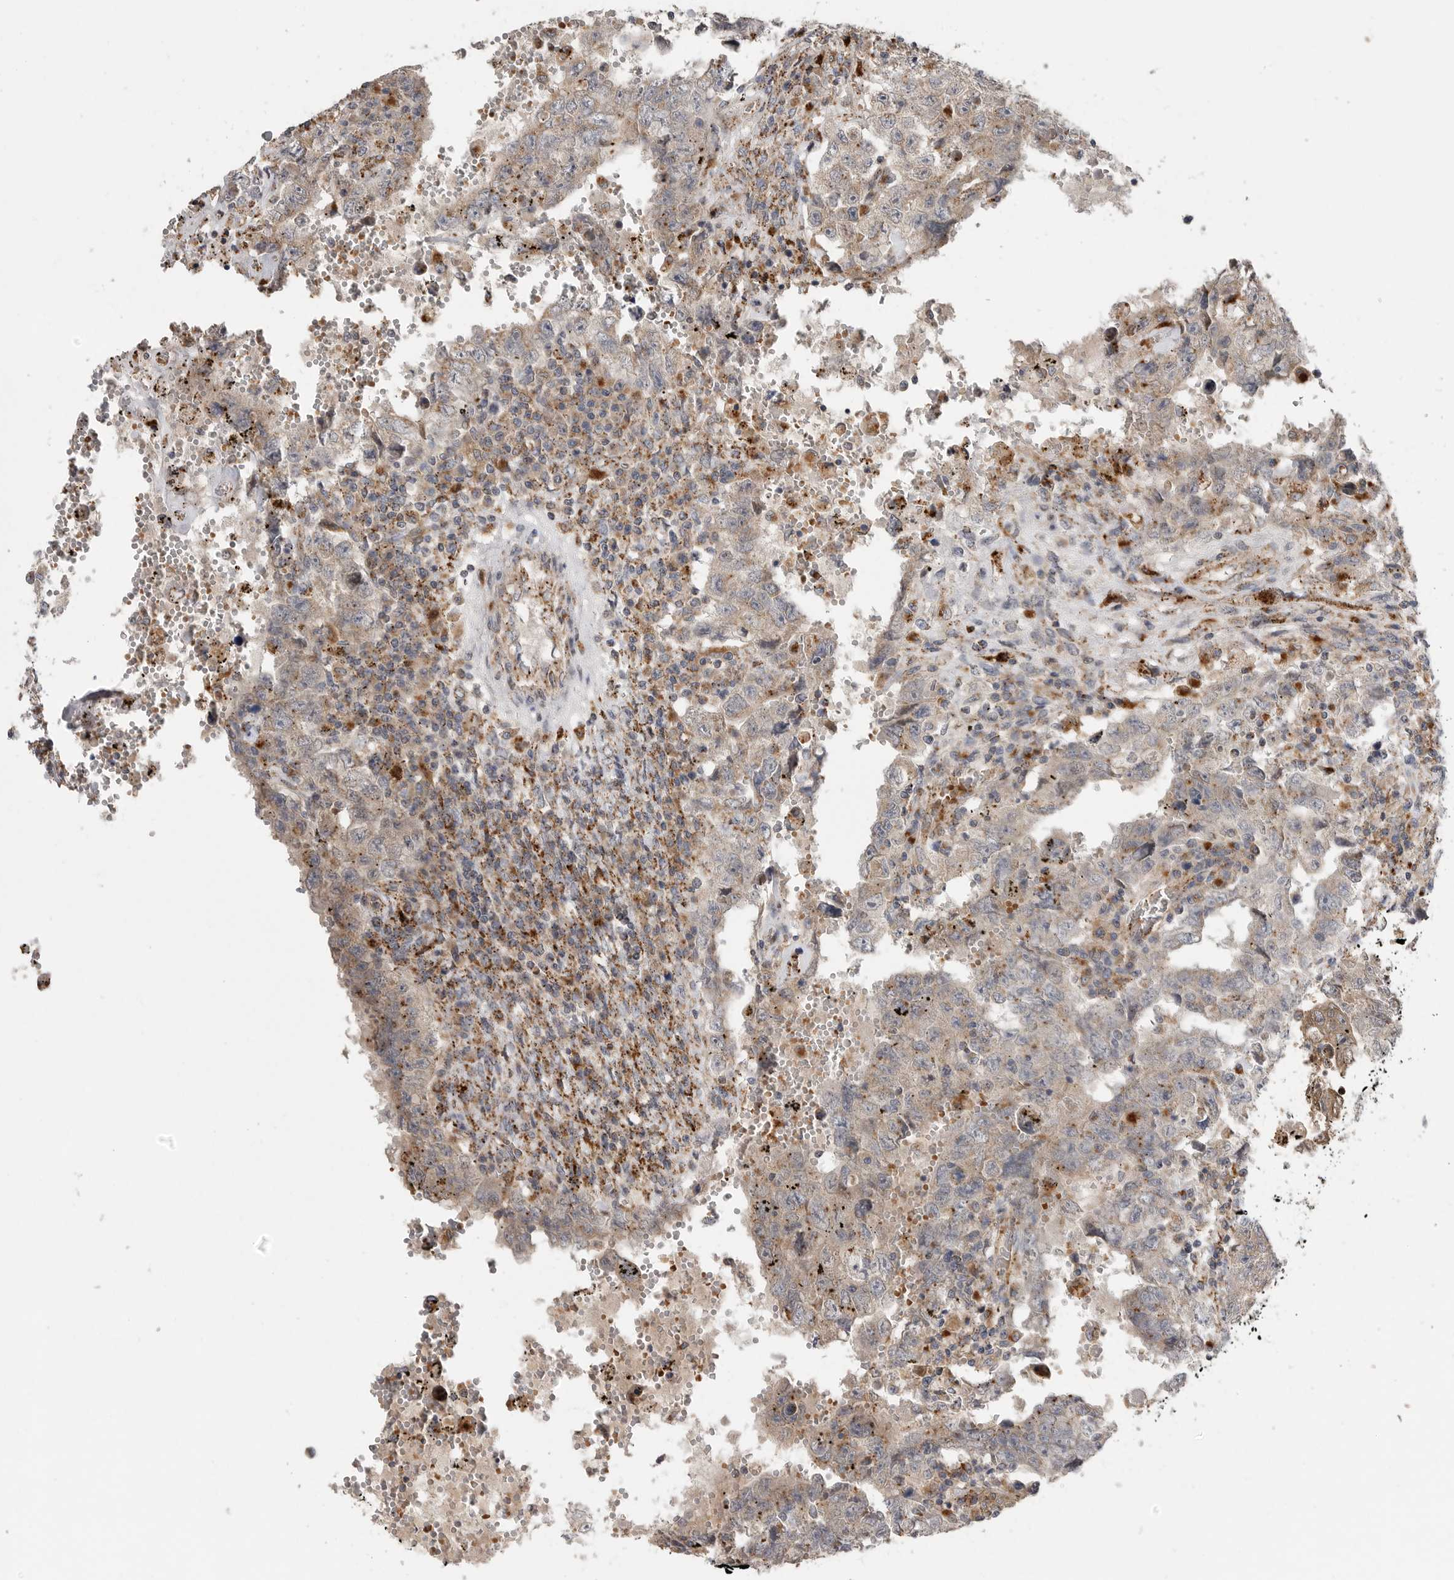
{"staining": {"intensity": "weak", "quantity": "25%-75%", "location": "cytoplasmic/membranous"}, "tissue": "testis cancer", "cell_type": "Tumor cells", "image_type": "cancer", "snomed": [{"axis": "morphology", "description": "Carcinoma, Embryonal, NOS"}, {"axis": "topography", "description": "Testis"}], "caption": "Tumor cells demonstrate weak cytoplasmic/membranous staining in approximately 25%-75% of cells in testis cancer (embryonal carcinoma).", "gene": "GALNS", "patient": {"sex": "male", "age": 26}}